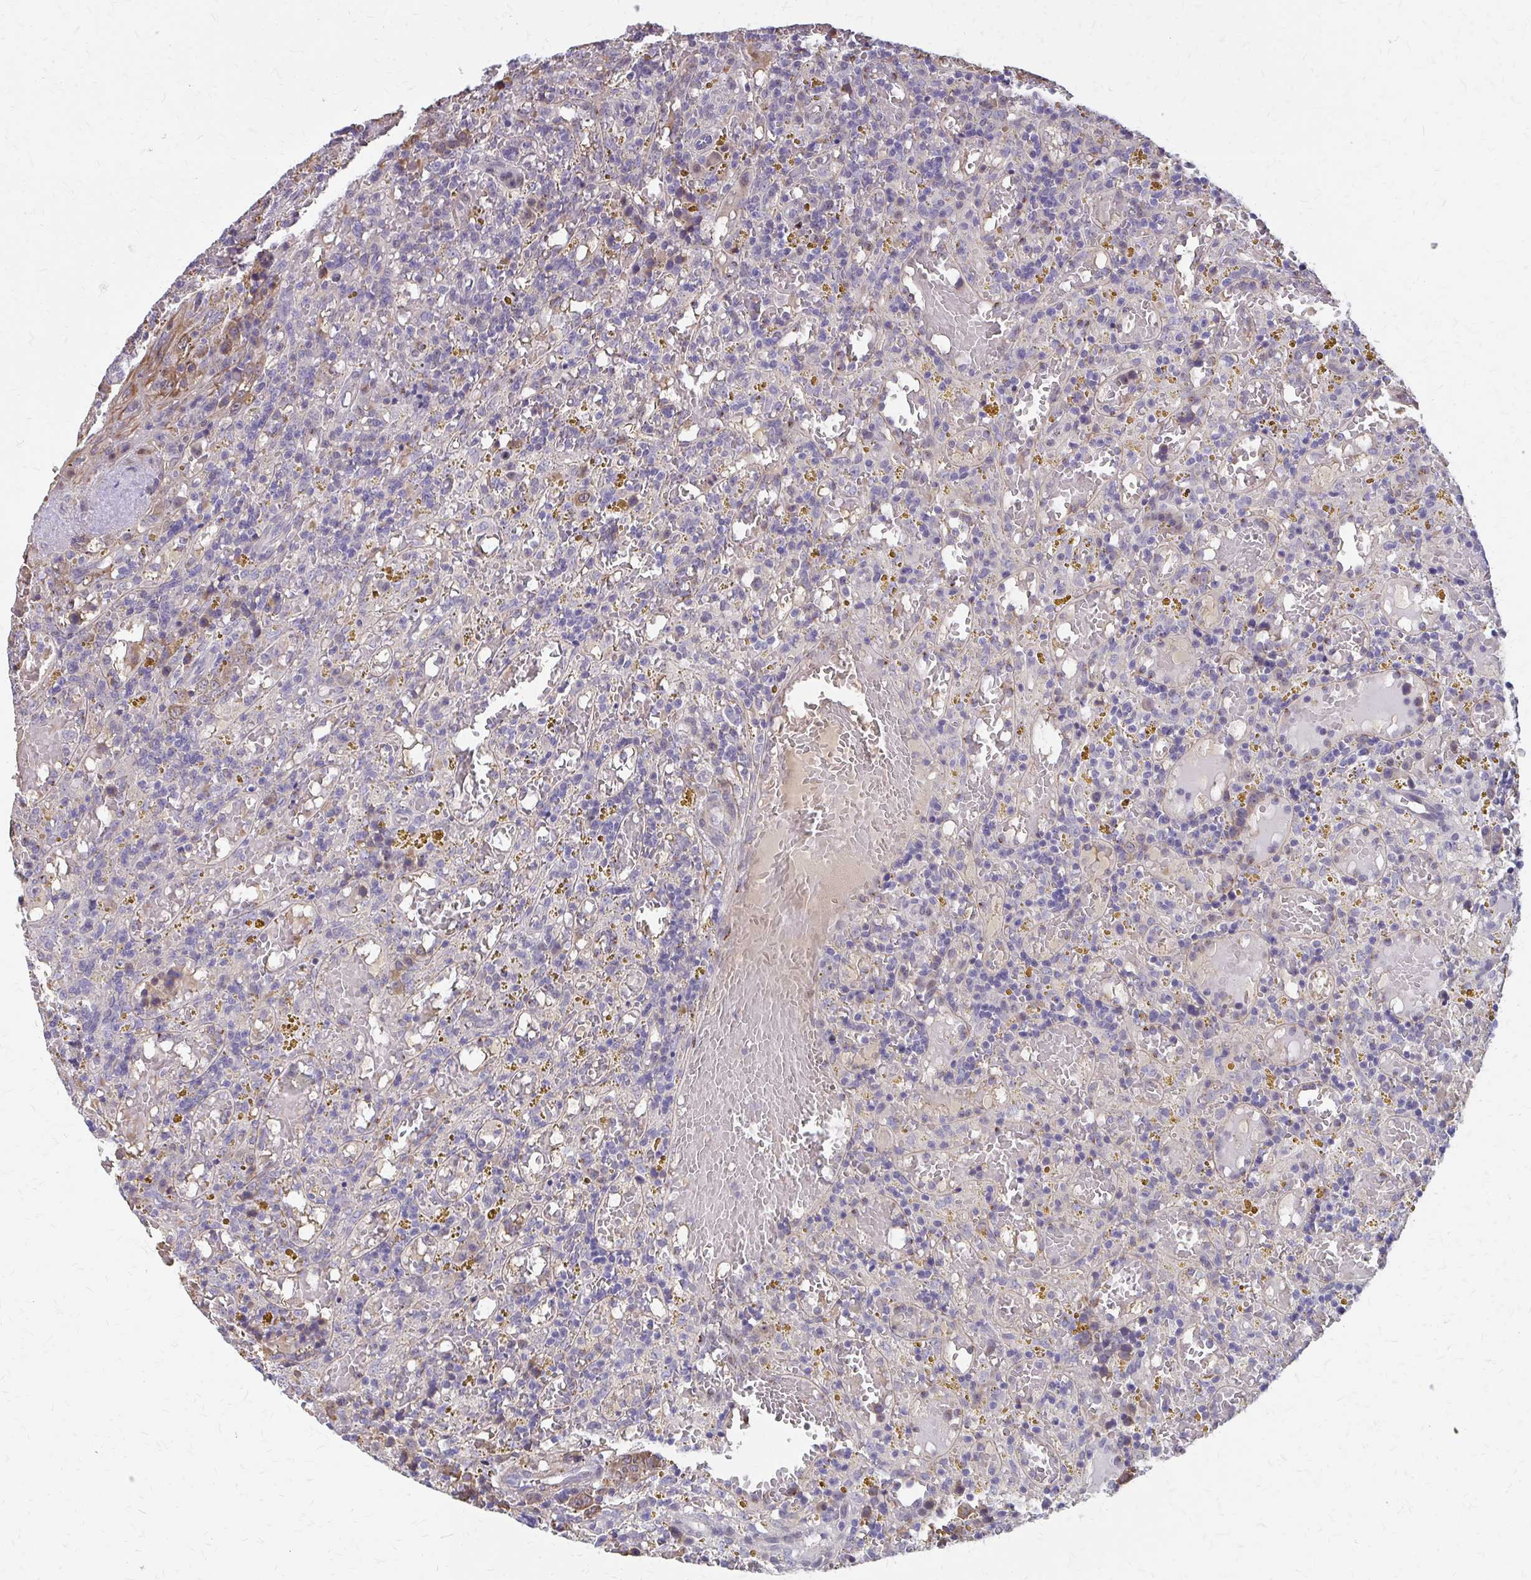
{"staining": {"intensity": "negative", "quantity": "none", "location": "none"}, "tissue": "lymphoma", "cell_type": "Tumor cells", "image_type": "cancer", "snomed": [{"axis": "morphology", "description": "Malignant lymphoma, non-Hodgkin's type, Low grade"}, {"axis": "topography", "description": "Spleen"}], "caption": "A high-resolution image shows immunohistochemistry staining of lymphoma, which displays no significant positivity in tumor cells. Brightfield microscopy of immunohistochemistry stained with DAB (brown) and hematoxylin (blue), captured at high magnification.", "gene": "IFI44L", "patient": {"sex": "female", "age": 65}}